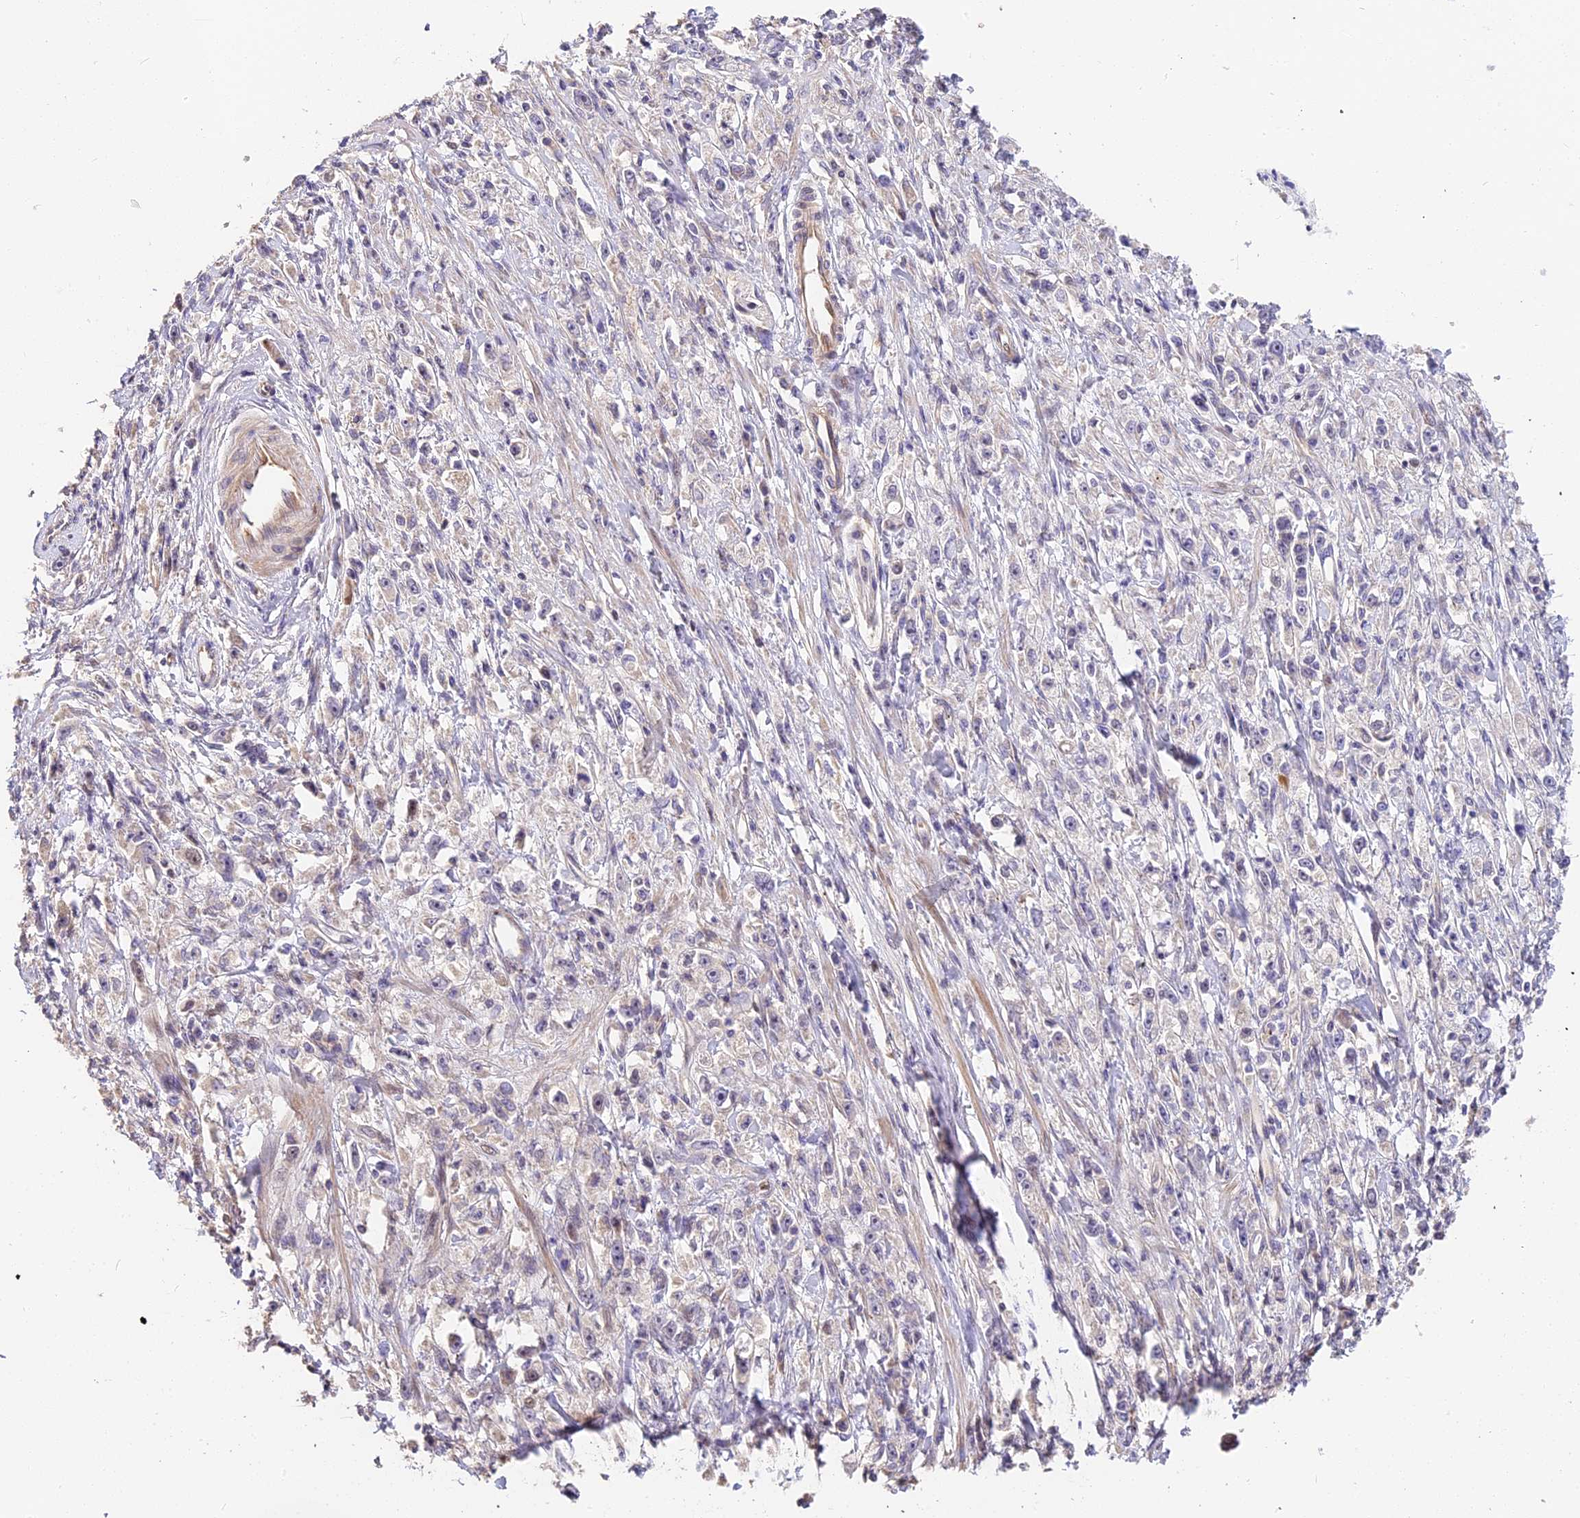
{"staining": {"intensity": "negative", "quantity": "none", "location": "none"}, "tissue": "stomach cancer", "cell_type": "Tumor cells", "image_type": "cancer", "snomed": [{"axis": "morphology", "description": "Adenocarcinoma, NOS"}, {"axis": "topography", "description": "Stomach"}], "caption": "Stomach cancer was stained to show a protein in brown. There is no significant expression in tumor cells.", "gene": "ARHGAP17", "patient": {"sex": "female", "age": 59}}